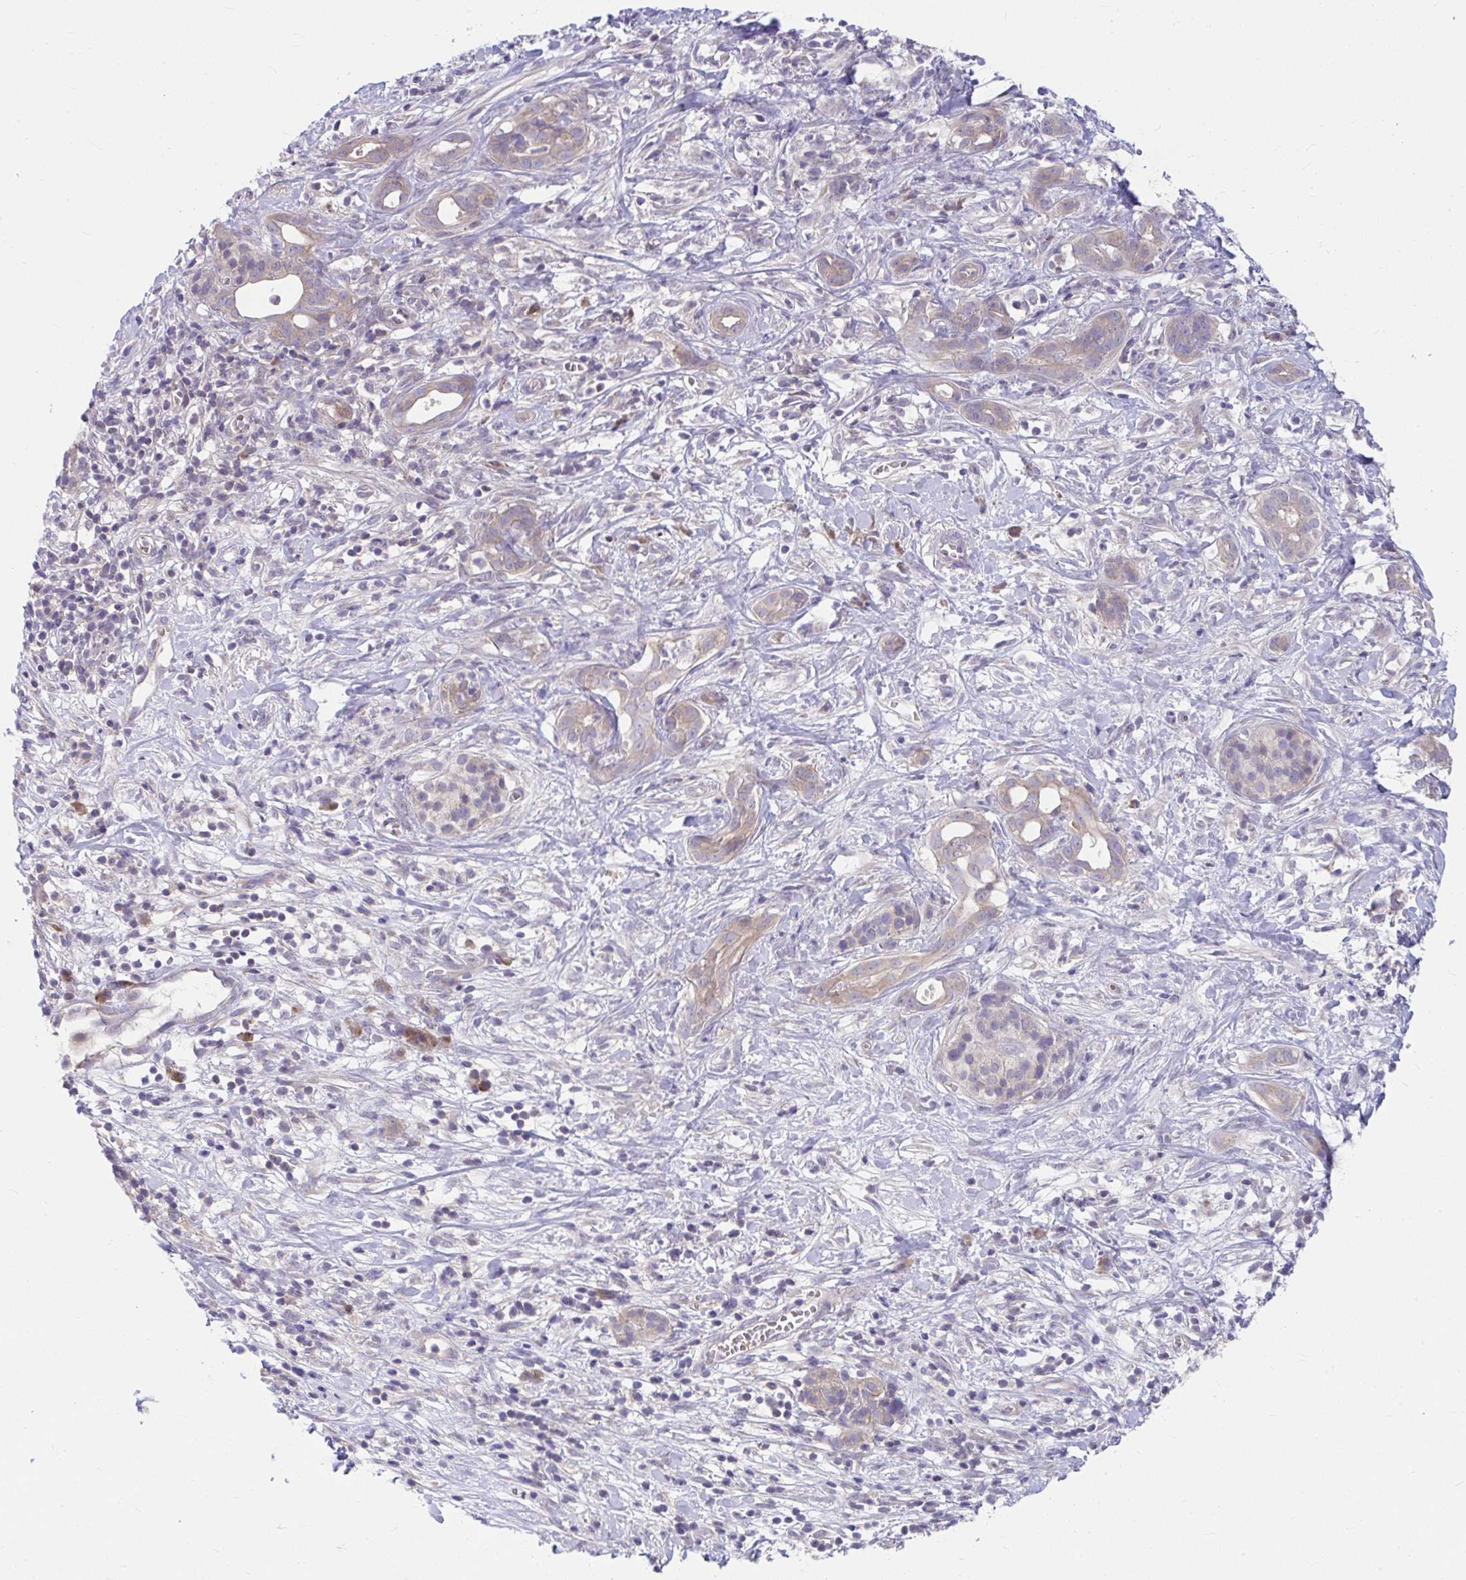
{"staining": {"intensity": "weak", "quantity": "25%-75%", "location": "cytoplasmic/membranous"}, "tissue": "pancreatic cancer", "cell_type": "Tumor cells", "image_type": "cancer", "snomed": [{"axis": "morphology", "description": "Adenocarcinoma, NOS"}, {"axis": "topography", "description": "Pancreas"}], "caption": "Pancreatic cancer was stained to show a protein in brown. There is low levels of weak cytoplasmic/membranous expression in approximately 25%-75% of tumor cells. (DAB IHC with brightfield microscopy, high magnification).", "gene": "PCDHB7", "patient": {"sex": "male", "age": 61}}